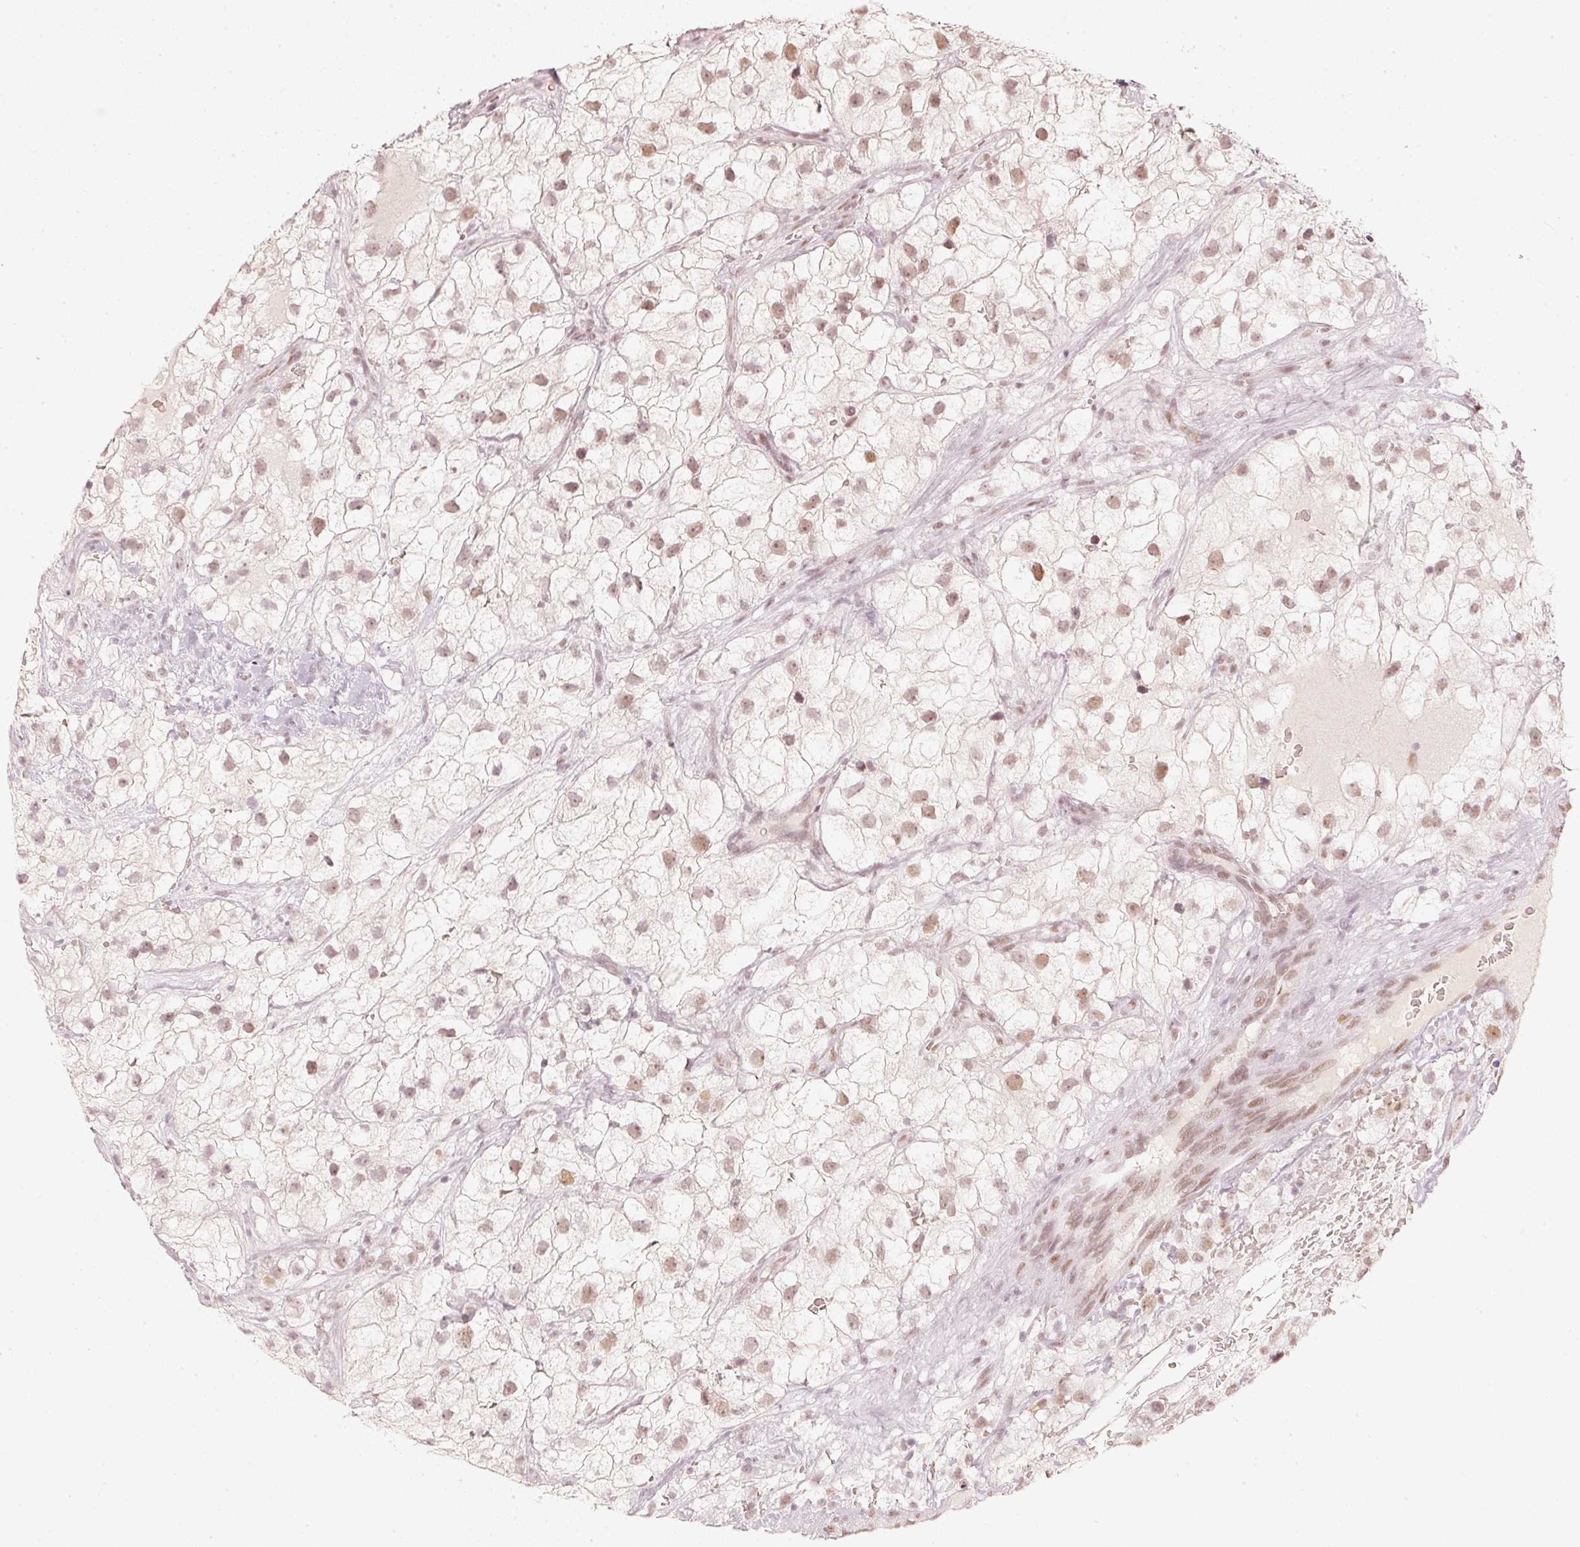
{"staining": {"intensity": "weak", "quantity": ">75%", "location": "nuclear"}, "tissue": "renal cancer", "cell_type": "Tumor cells", "image_type": "cancer", "snomed": [{"axis": "morphology", "description": "Adenocarcinoma, NOS"}, {"axis": "topography", "description": "Kidney"}], "caption": "Weak nuclear protein positivity is appreciated in approximately >75% of tumor cells in renal cancer.", "gene": "PPP1R10", "patient": {"sex": "male", "age": 59}}